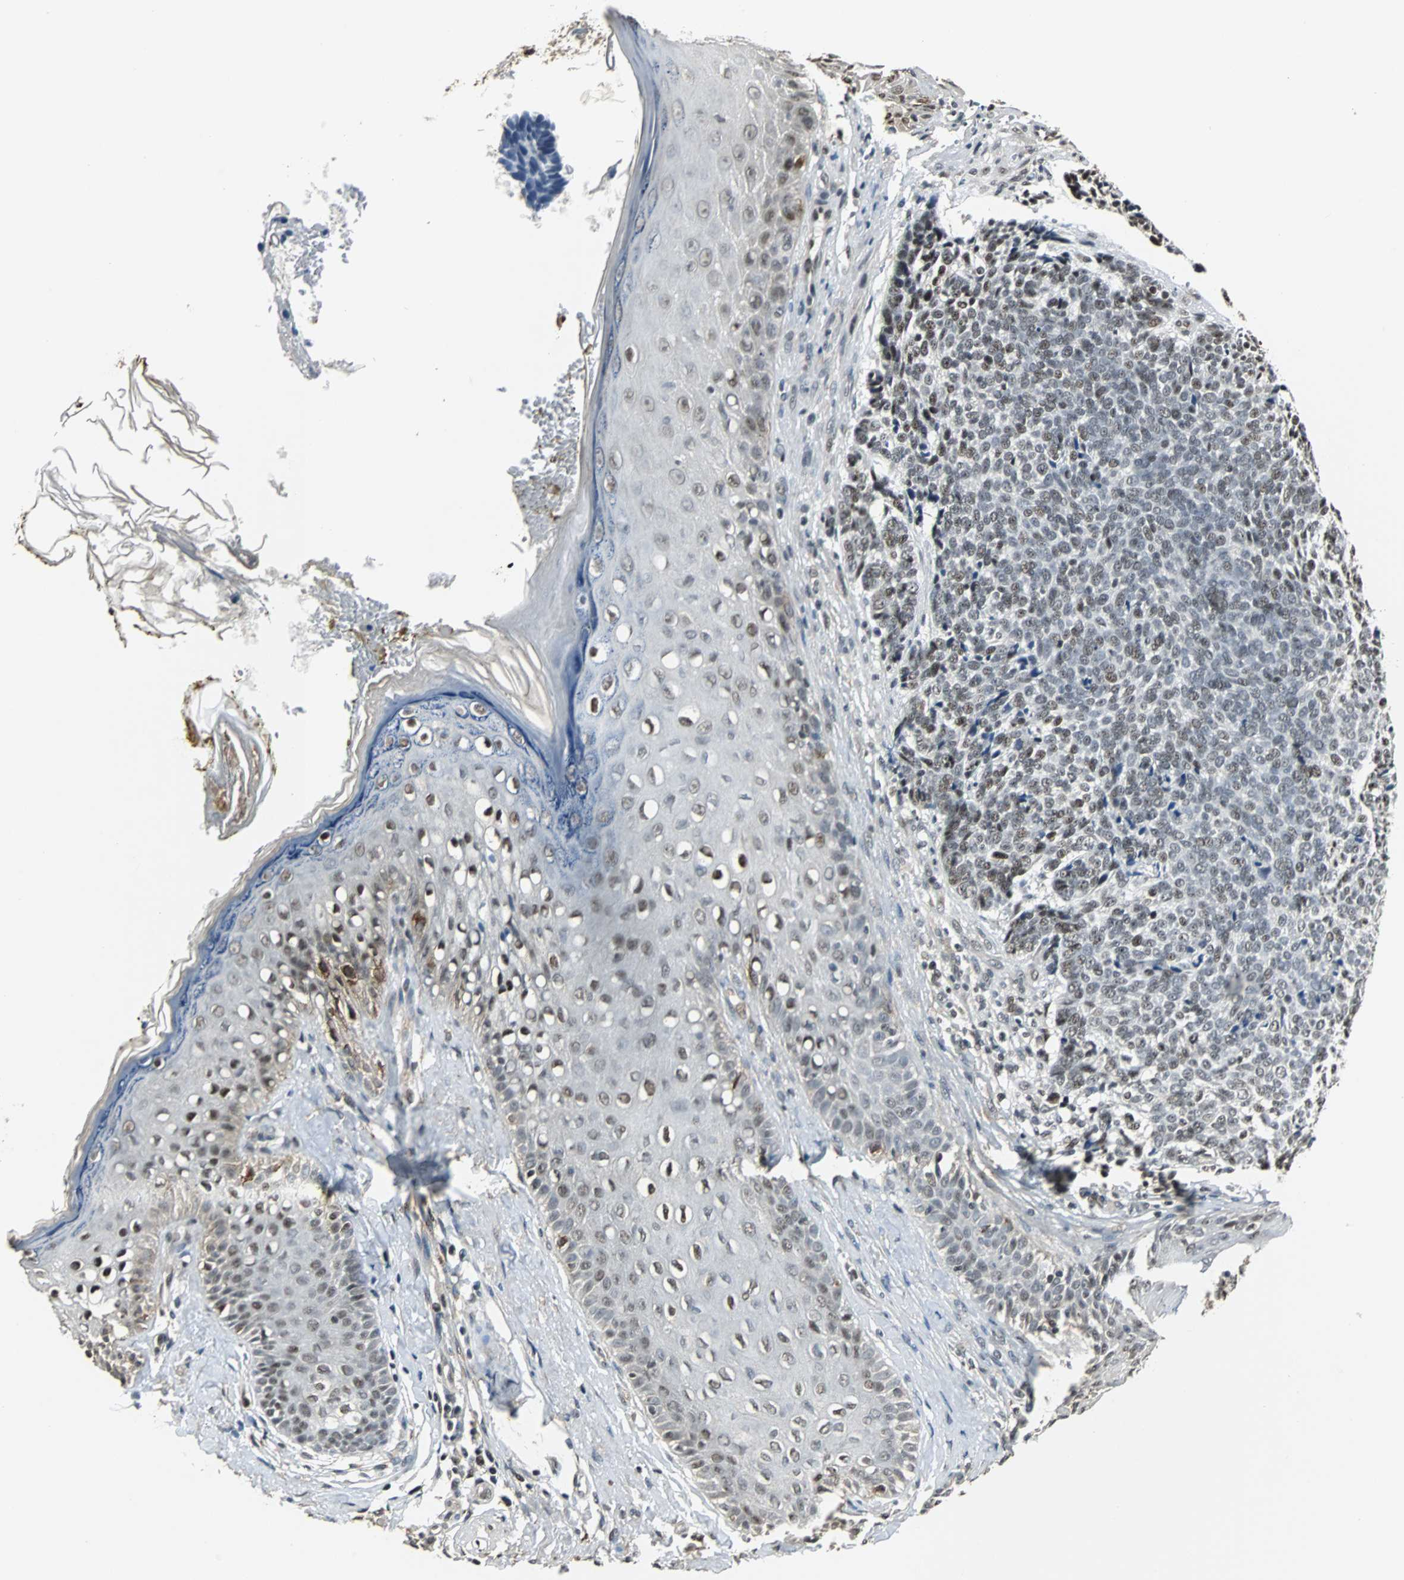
{"staining": {"intensity": "moderate", "quantity": ">75%", "location": "nuclear"}, "tissue": "skin cancer", "cell_type": "Tumor cells", "image_type": "cancer", "snomed": [{"axis": "morphology", "description": "Basal cell carcinoma"}, {"axis": "topography", "description": "Skin"}], "caption": "The immunohistochemical stain highlights moderate nuclear positivity in tumor cells of skin cancer tissue.", "gene": "MED4", "patient": {"sex": "male", "age": 84}}